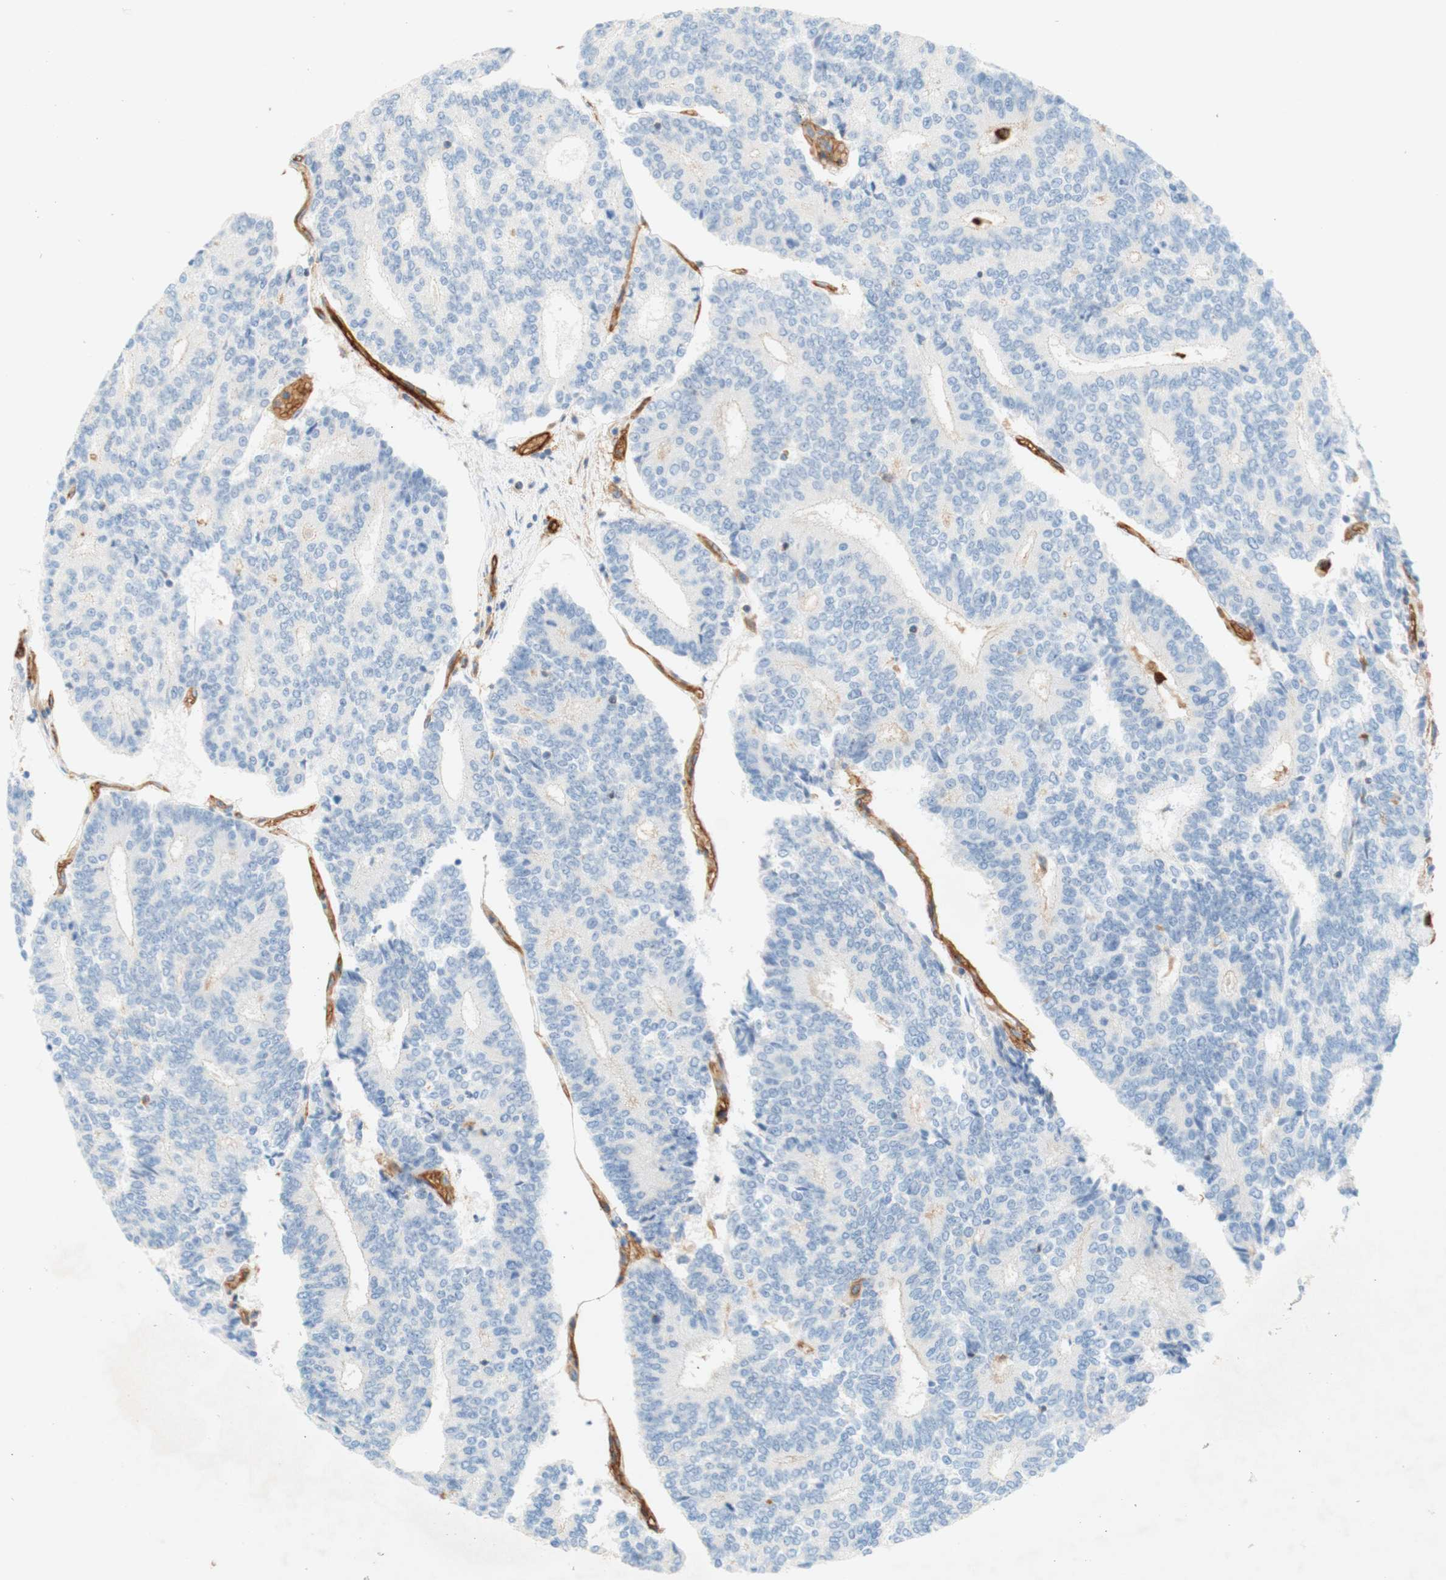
{"staining": {"intensity": "negative", "quantity": "none", "location": "none"}, "tissue": "prostate cancer", "cell_type": "Tumor cells", "image_type": "cancer", "snomed": [{"axis": "morphology", "description": "Normal tissue, NOS"}, {"axis": "morphology", "description": "Adenocarcinoma, High grade"}, {"axis": "topography", "description": "Prostate"}, {"axis": "topography", "description": "Seminal veicle"}], "caption": "Tumor cells are negative for protein expression in human prostate cancer (adenocarcinoma (high-grade)).", "gene": "STOM", "patient": {"sex": "male", "age": 55}}